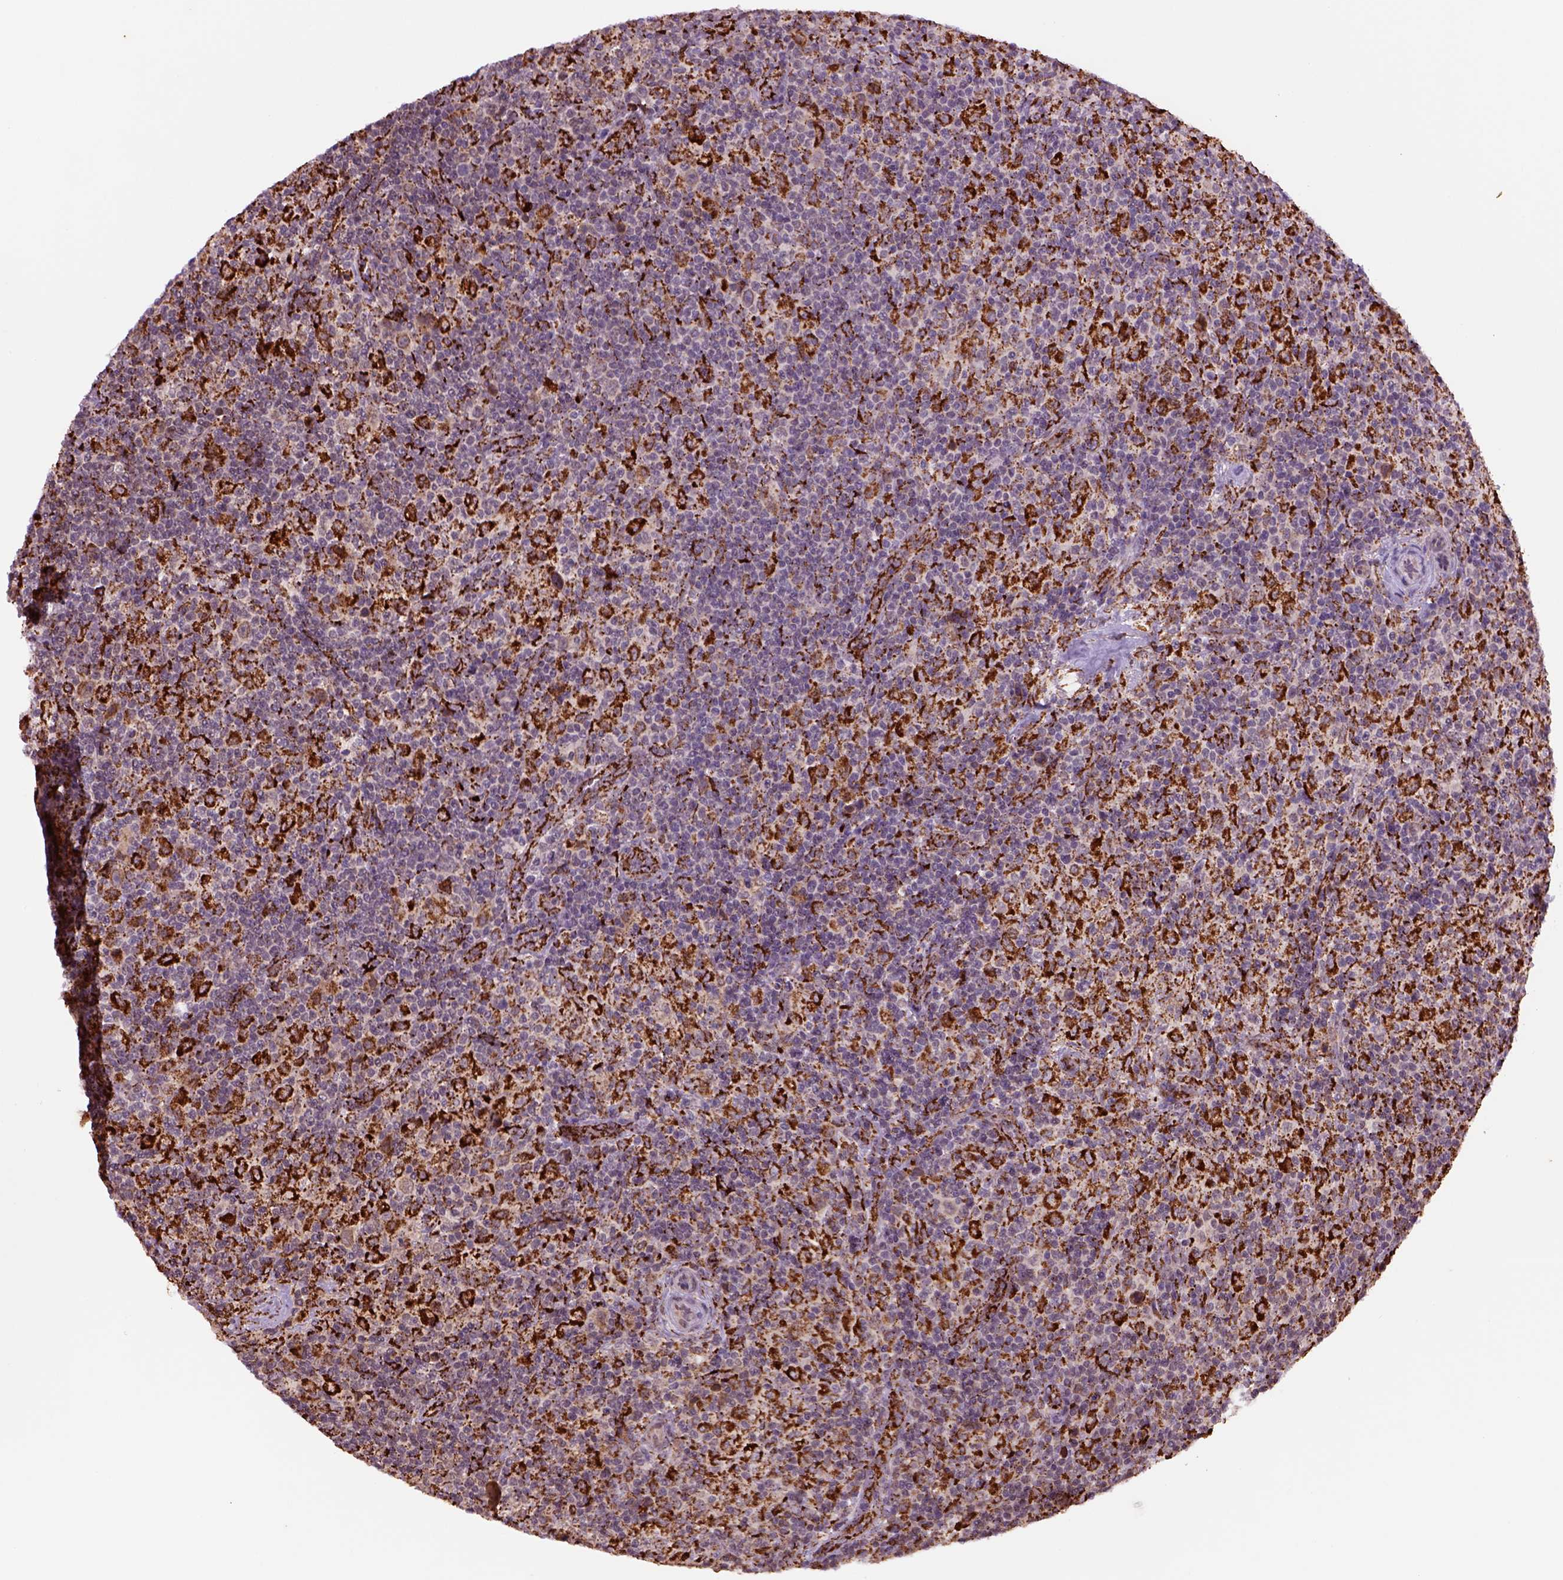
{"staining": {"intensity": "strong", "quantity": ">75%", "location": "cytoplasmic/membranous"}, "tissue": "lymphoma", "cell_type": "Tumor cells", "image_type": "cancer", "snomed": [{"axis": "morphology", "description": "Hodgkin's disease, NOS"}, {"axis": "topography", "description": "Lymph node"}], "caption": "High-power microscopy captured an immunohistochemistry (IHC) histopathology image of Hodgkin's disease, revealing strong cytoplasmic/membranous expression in approximately >75% of tumor cells. The staining was performed using DAB (3,3'-diaminobenzidine), with brown indicating positive protein expression. Nuclei are stained blue with hematoxylin.", "gene": "FZD7", "patient": {"sex": "male", "age": 70}}